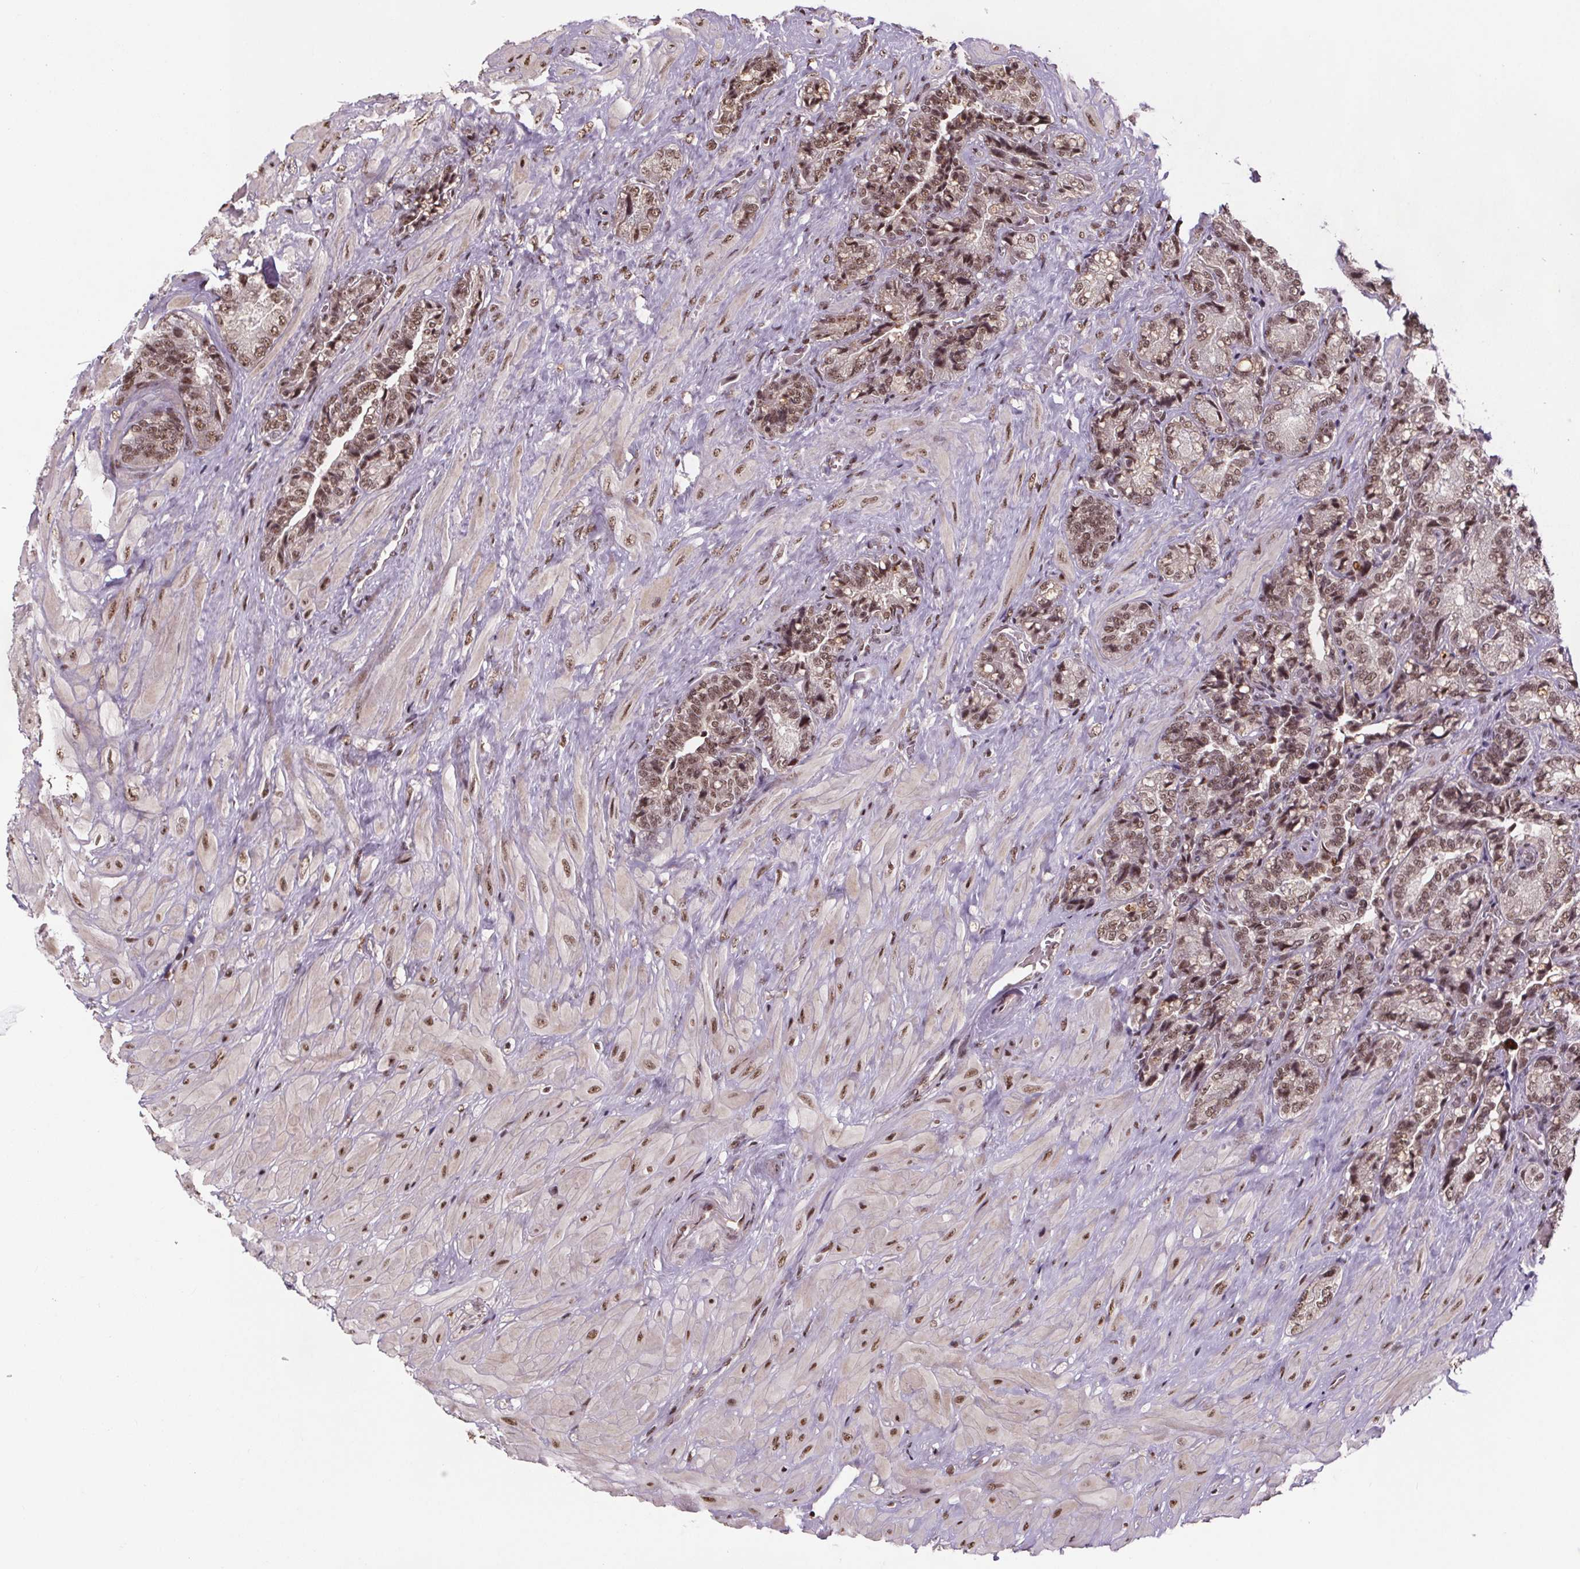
{"staining": {"intensity": "moderate", "quantity": ">75%", "location": "nuclear"}, "tissue": "seminal vesicle", "cell_type": "Glandular cells", "image_type": "normal", "snomed": [{"axis": "morphology", "description": "Normal tissue, NOS"}, {"axis": "topography", "description": "Seminal veicle"}], "caption": "Protein expression analysis of unremarkable human seminal vesicle reveals moderate nuclear positivity in about >75% of glandular cells.", "gene": "JARID2", "patient": {"sex": "male", "age": 57}}